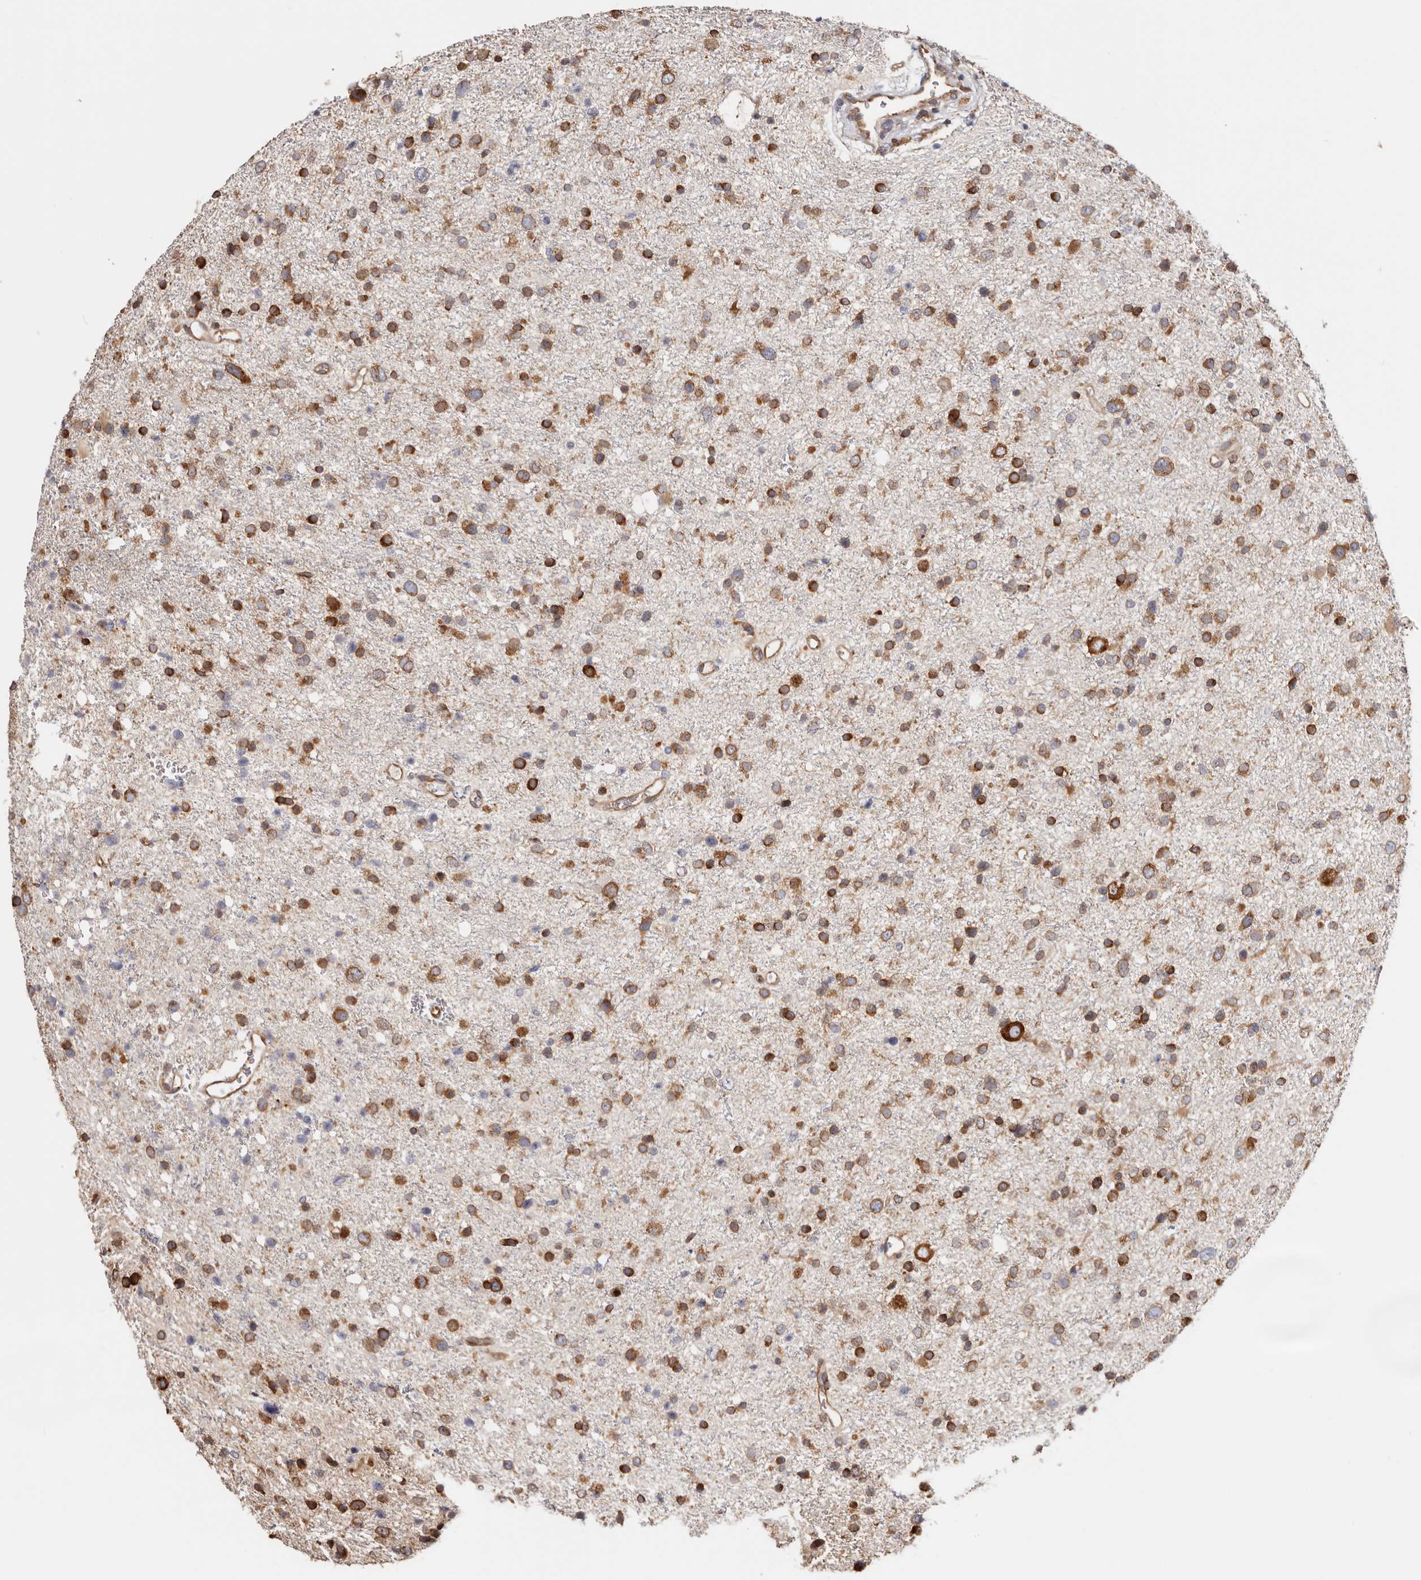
{"staining": {"intensity": "strong", "quantity": ">75%", "location": "cytoplasmic/membranous"}, "tissue": "glioma", "cell_type": "Tumor cells", "image_type": "cancer", "snomed": [{"axis": "morphology", "description": "Glioma, malignant, Low grade"}, {"axis": "topography", "description": "Brain"}], "caption": "Glioma stained with a protein marker shows strong staining in tumor cells.", "gene": "EPRS1", "patient": {"sex": "female", "age": 37}}